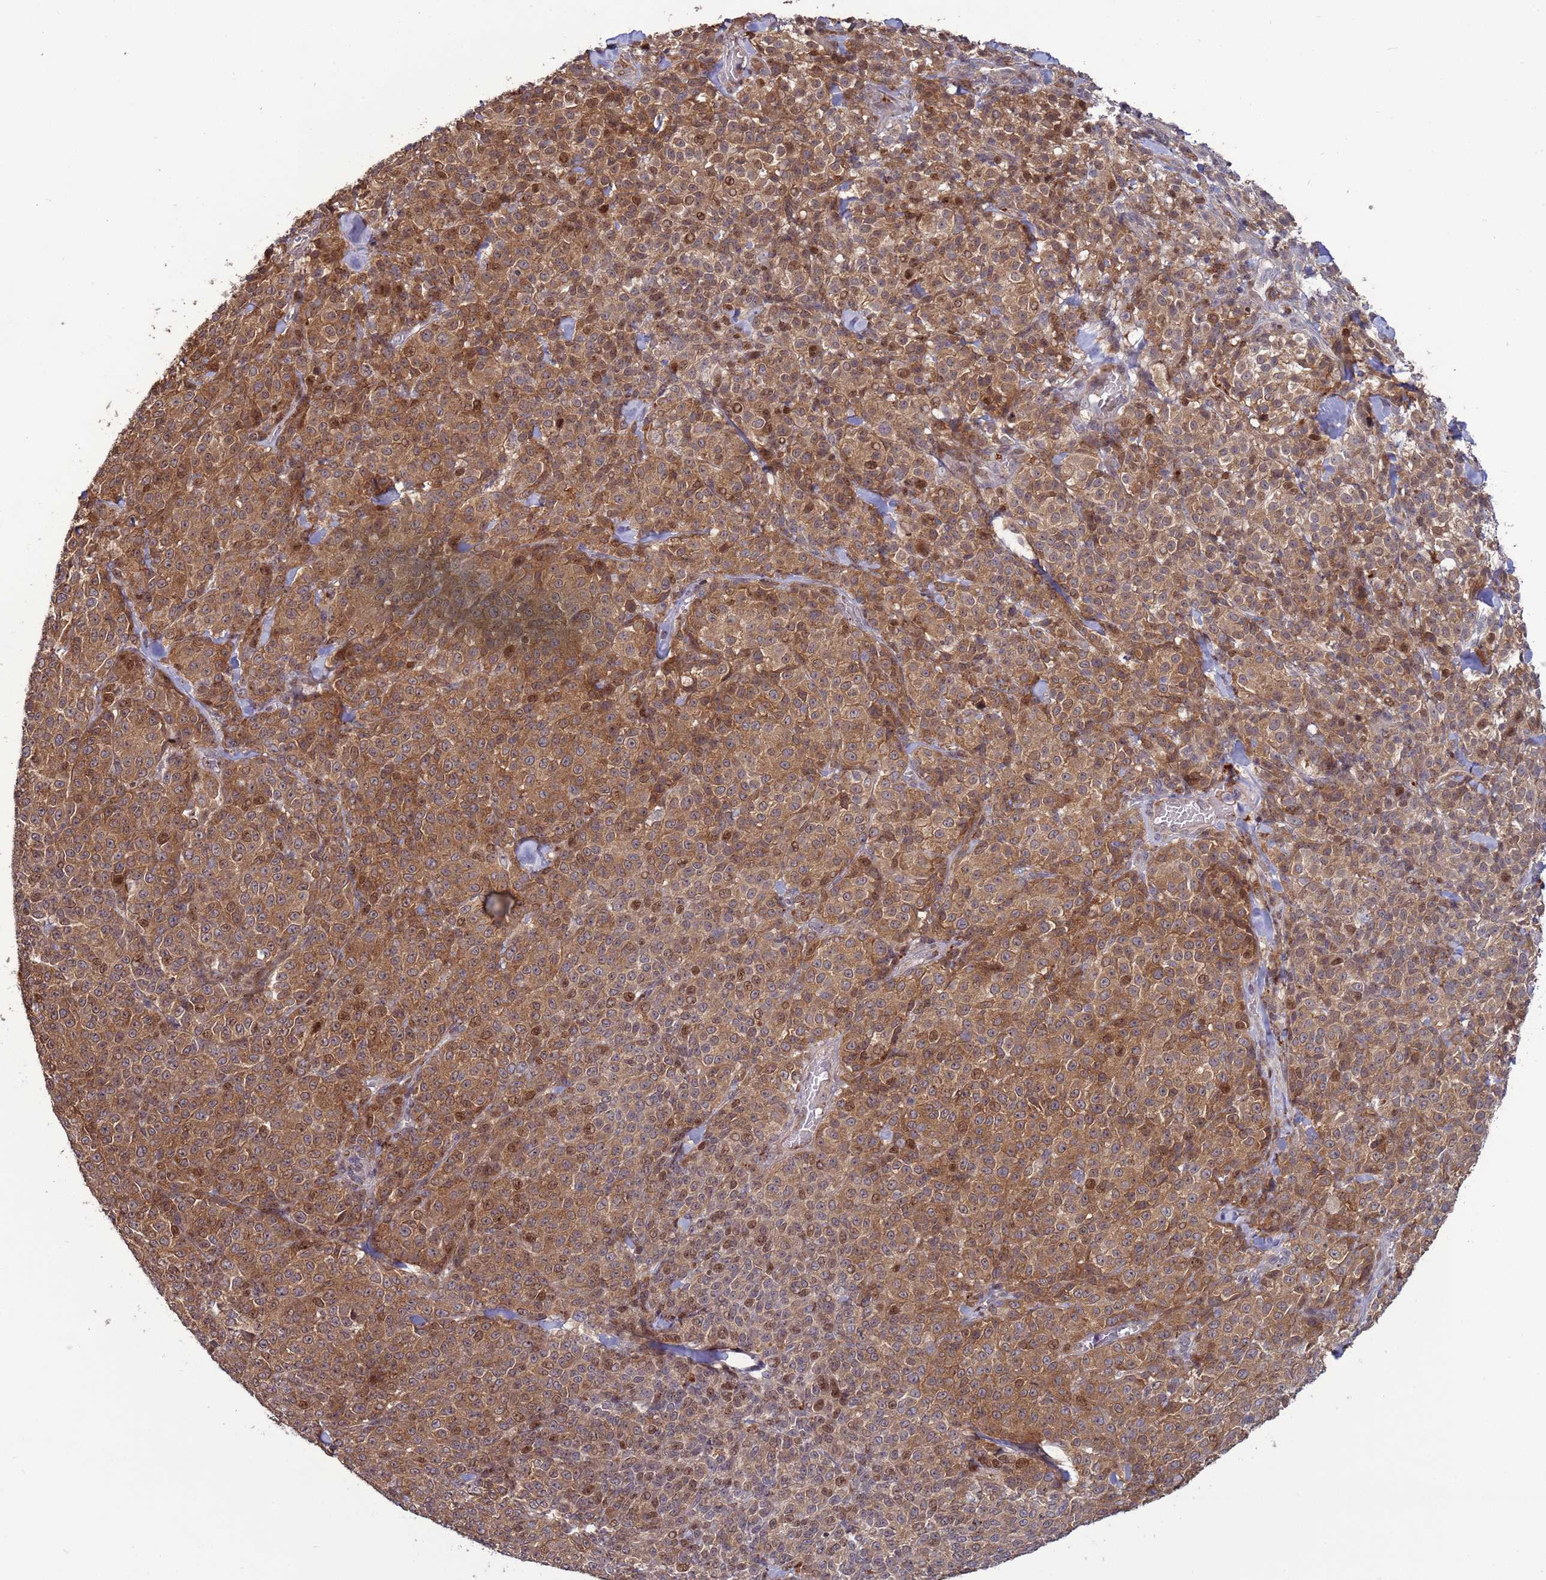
{"staining": {"intensity": "moderate", "quantity": ">75%", "location": "cytoplasmic/membranous"}, "tissue": "melanoma", "cell_type": "Tumor cells", "image_type": "cancer", "snomed": [{"axis": "morphology", "description": "Normal tissue, NOS"}, {"axis": "morphology", "description": "Malignant melanoma, NOS"}, {"axis": "topography", "description": "Skin"}], "caption": "Protein staining by IHC displays moderate cytoplasmic/membranous expression in about >75% of tumor cells in melanoma.", "gene": "HGH1", "patient": {"sex": "female", "age": 34}}